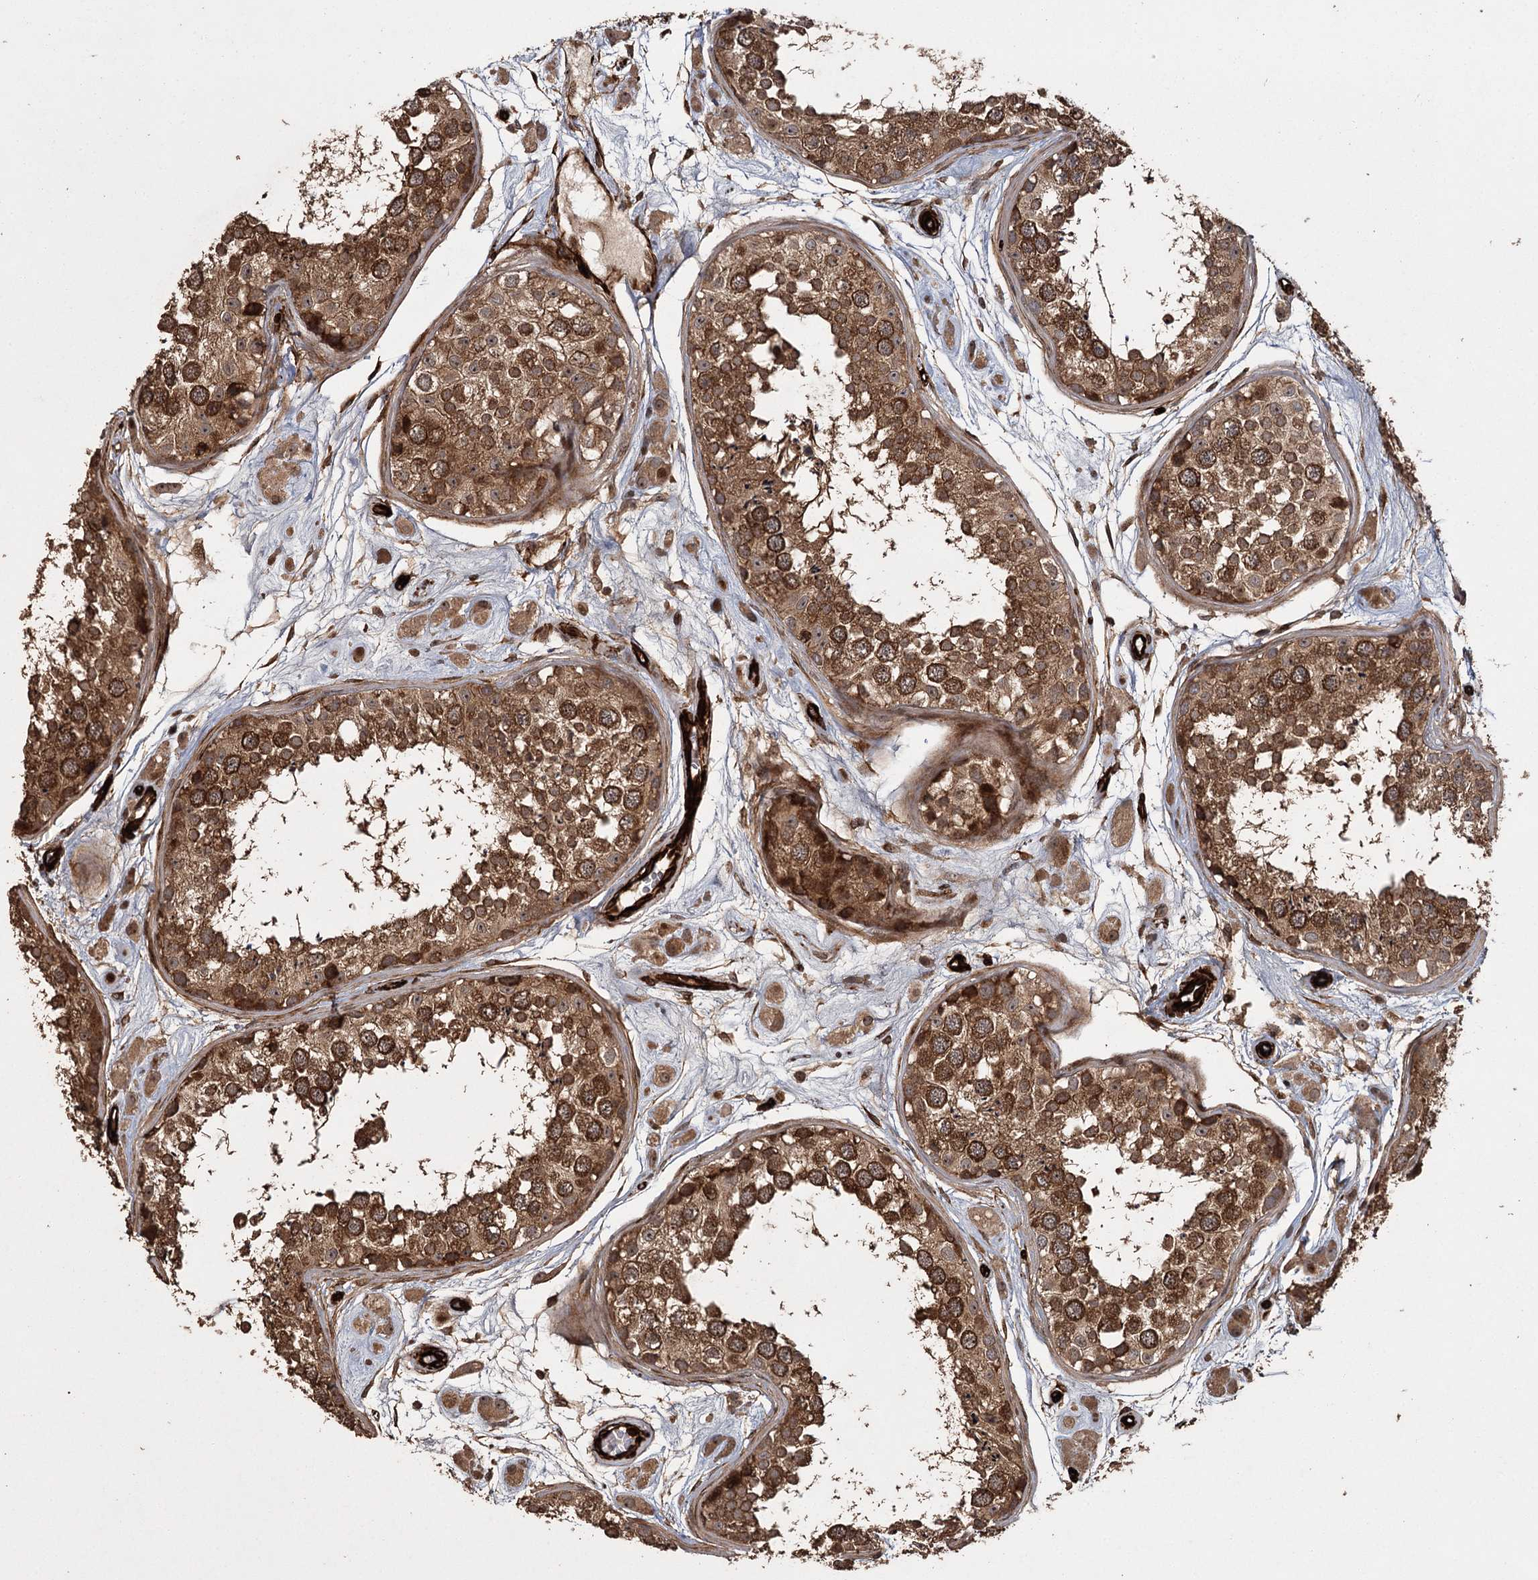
{"staining": {"intensity": "moderate", "quantity": ">75%", "location": "cytoplasmic/membranous"}, "tissue": "testis", "cell_type": "Cells in seminiferous ducts", "image_type": "normal", "snomed": [{"axis": "morphology", "description": "Normal tissue, NOS"}, {"axis": "topography", "description": "Testis"}], "caption": "High-magnification brightfield microscopy of normal testis stained with DAB (brown) and counterstained with hematoxylin (blue). cells in seminiferous ducts exhibit moderate cytoplasmic/membranous positivity is present in approximately>75% of cells. (IHC, brightfield microscopy, high magnification).", "gene": "RPAP3", "patient": {"sex": "male", "age": 25}}